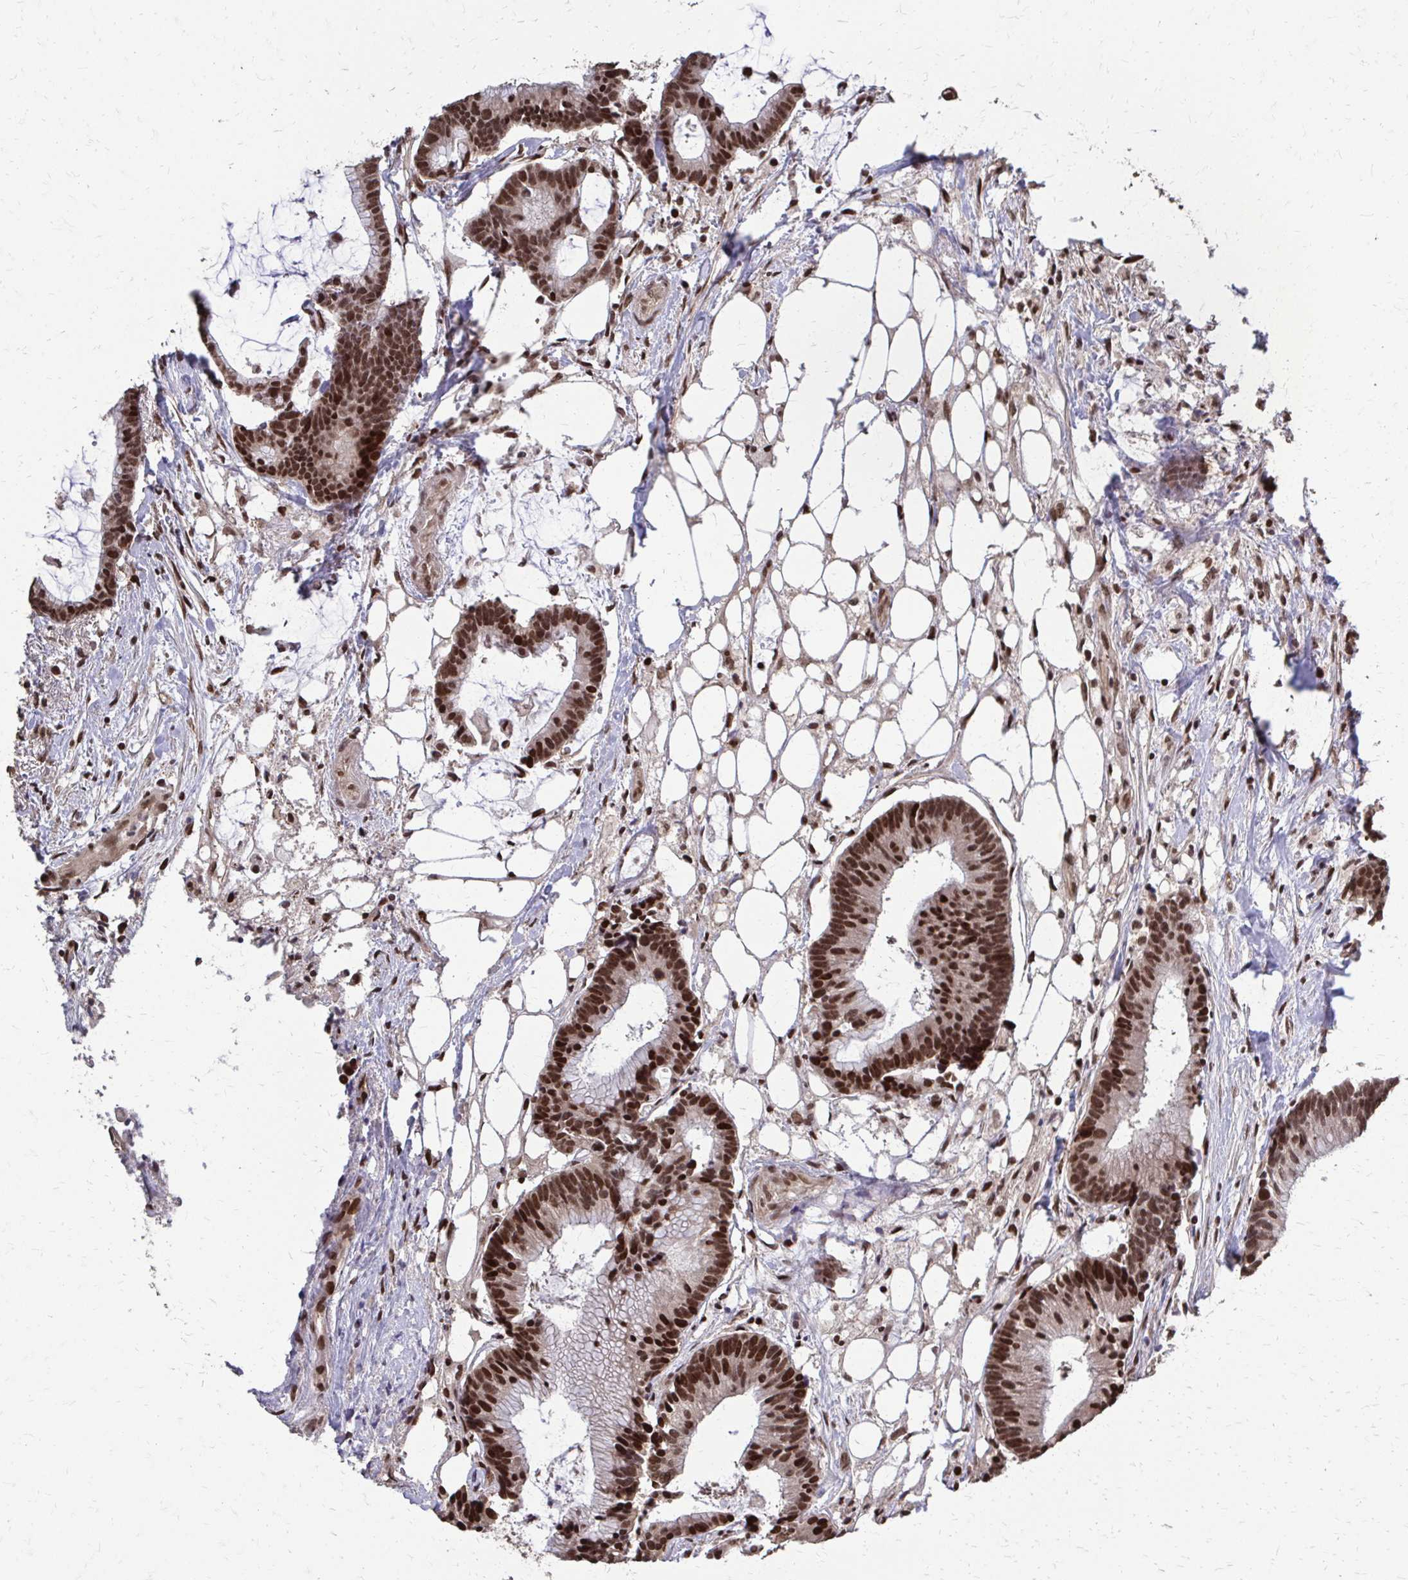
{"staining": {"intensity": "strong", "quantity": ">75%", "location": "nuclear"}, "tissue": "colorectal cancer", "cell_type": "Tumor cells", "image_type": "cancer", "snomed": [{"axis": "morphology", "description": "Adenocarcinoma, NOS"}, {"axis": "topography", "description": "Colon"}], "caption": "This is an image of immunohistochemistry staining of adenocarcinoma (colorectal), which shows strong positivity in the nuclear of tumor cells.", "gene": "SS18", "patient": {"sex": "female", "age": 78}}